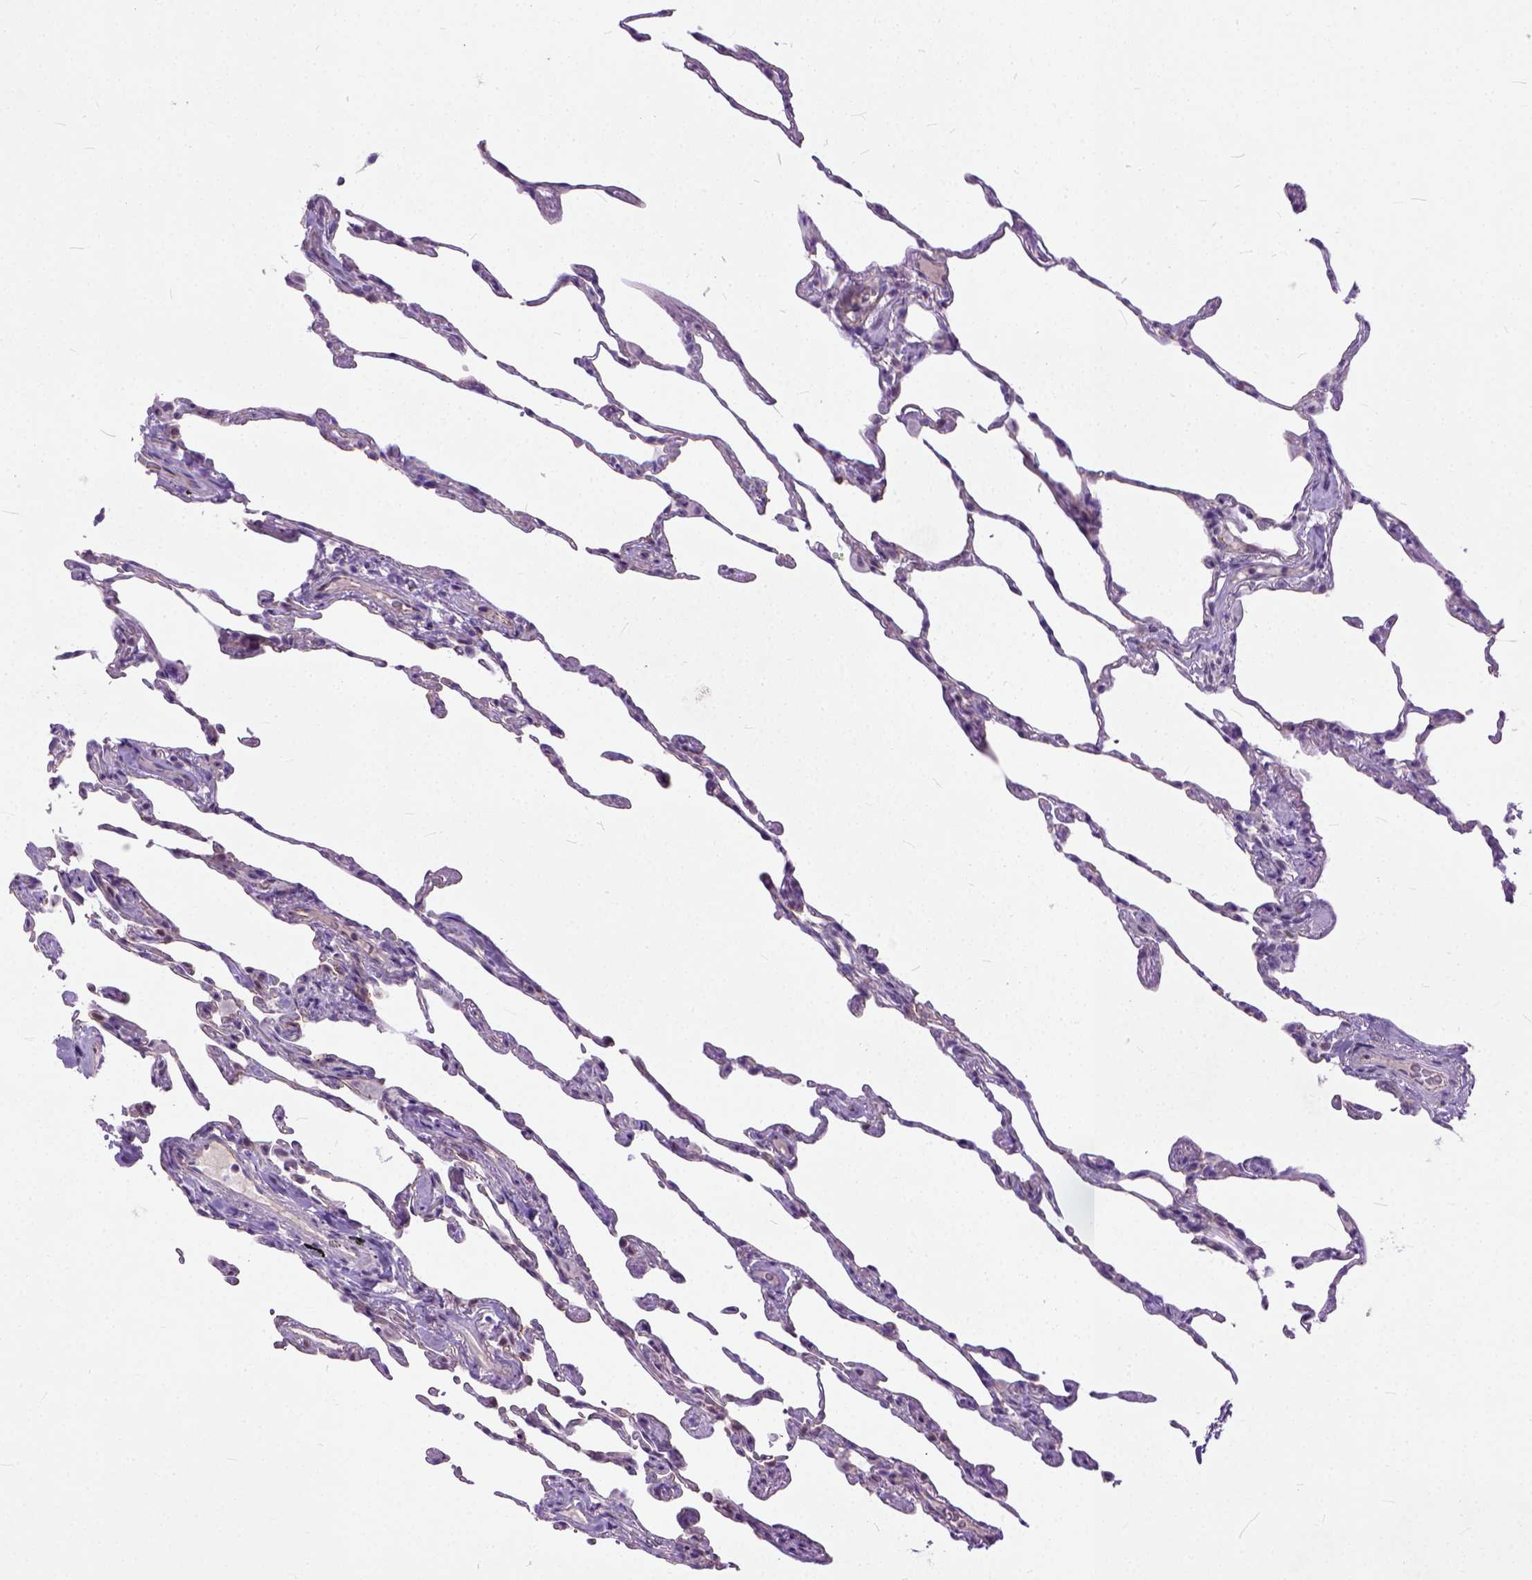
{"staining": {"intensity": "negative", "quantity": "none", "location": "none"}, "tissue": "lung", "cell_type": "Alveolar cells", "image_type": "normal", "snomed": [{"axis": "morphology", "description": "Normal tissue, NOS"}, {"axis": "topography", "description": "Lung"}], "caption": "Lung stained for a protein using immunohistochemistry (IHC) displays no staining alveolar cells.", "gene": "ADGRF1", "patient": {"sex": "female", "age": 57}}